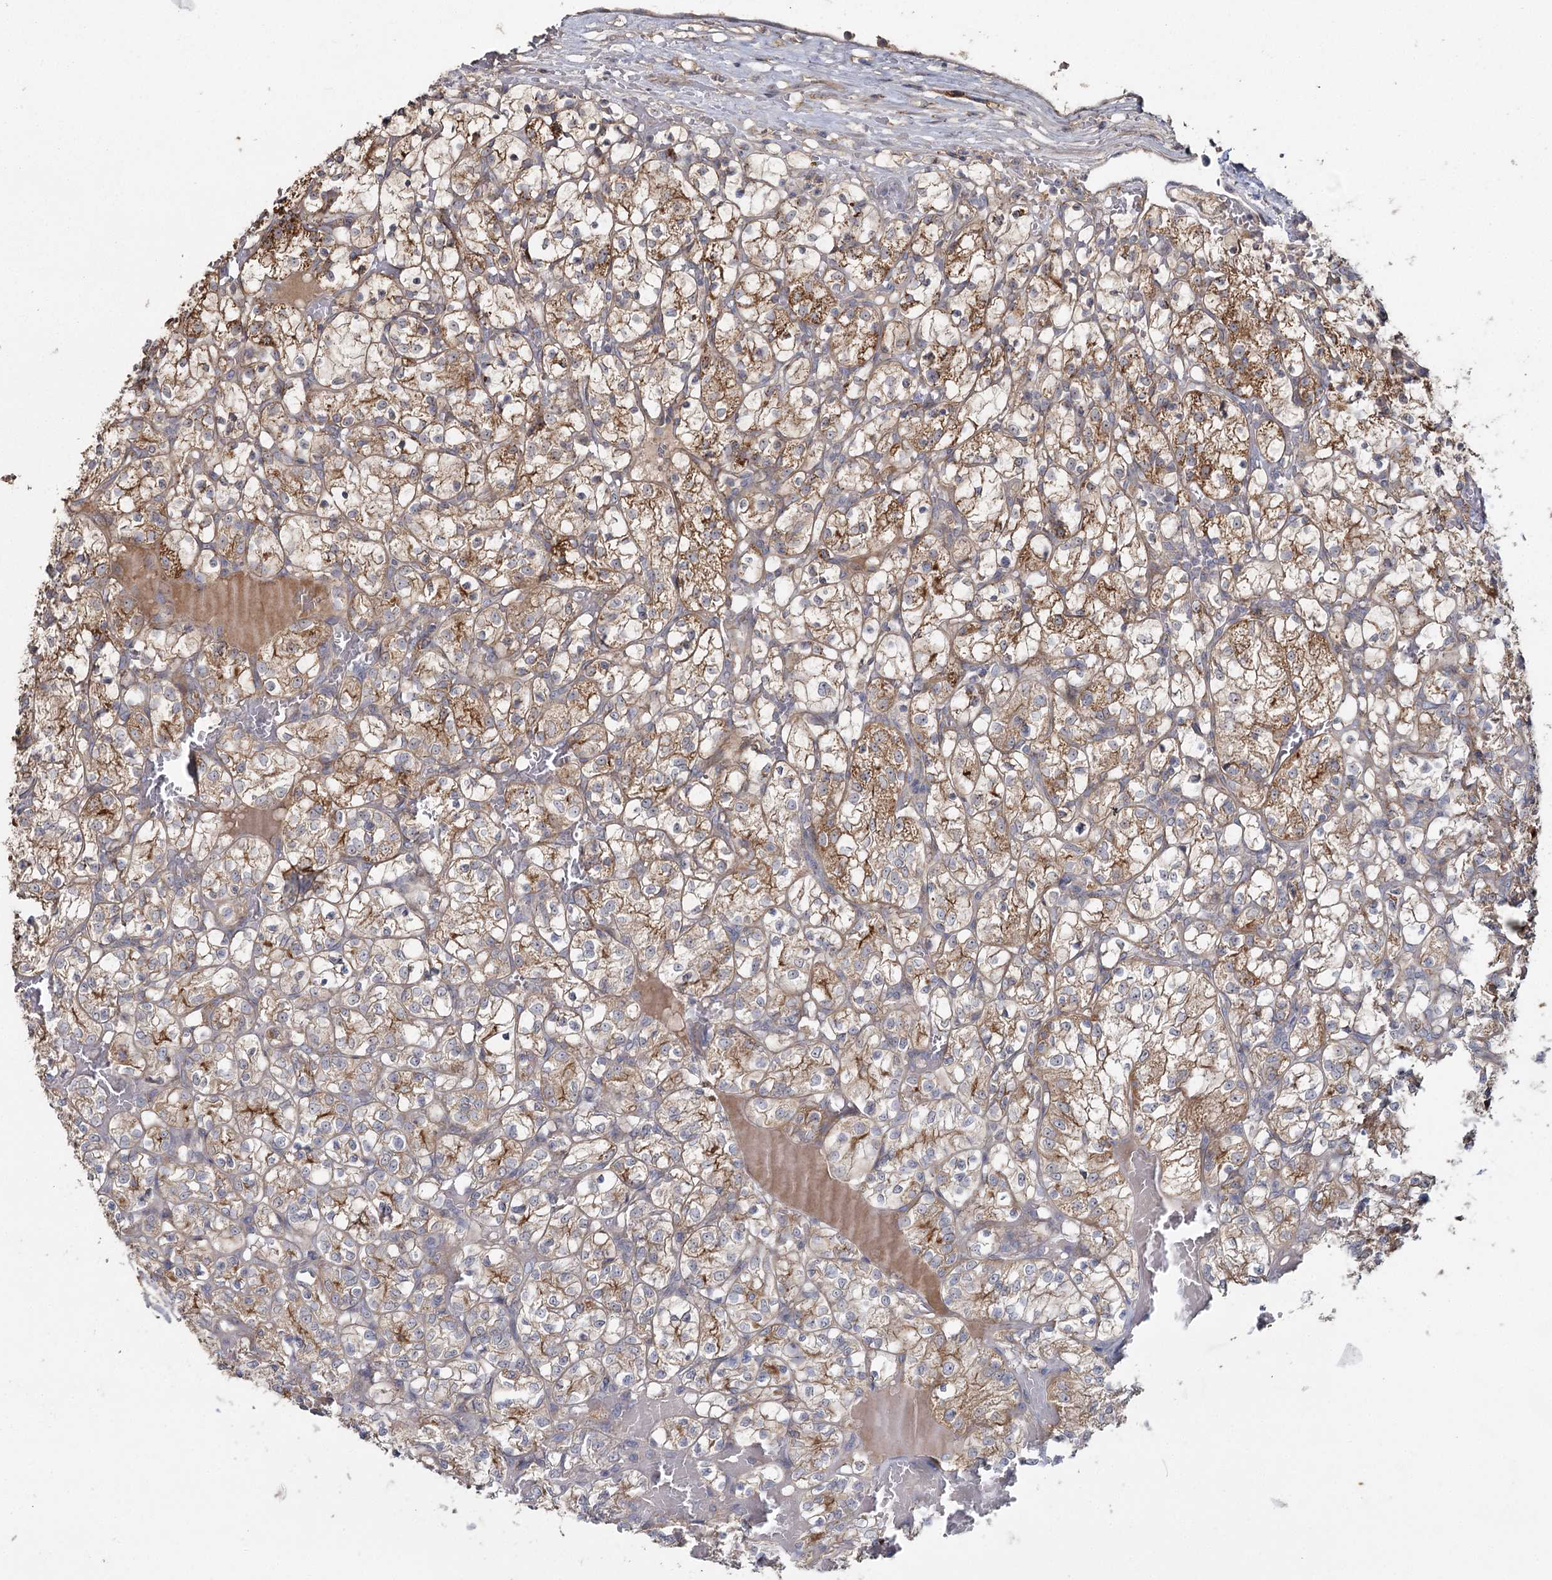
{"staining": {"intensity": "moderate", "quantity": ">75%", "location": "cytoplasmic/membranous"}, "tissue": "renal cancer", "cell_type": "Tumor cells", "image_type": "cancer", "snomed": [{"axis": "morphology", "description": "Adenocarcinoma, NOS"}, {"axis": "topography", "description": "Kidney"}], "caption": "Adenocarcinoma (renal) stained with immunohistochemistry (IHC) reveals moderate cytoplasmic/membranous positivity in about >75% of tumor cells. The staining is performed using DAB (3,3'-diaminobenzidine) brown chromogen to label protein expression. The nuclei are counter-stained blue using hematoxylin.", "gene": "ANGPTL5", "patient": {"sex": "female", "age": 69}}